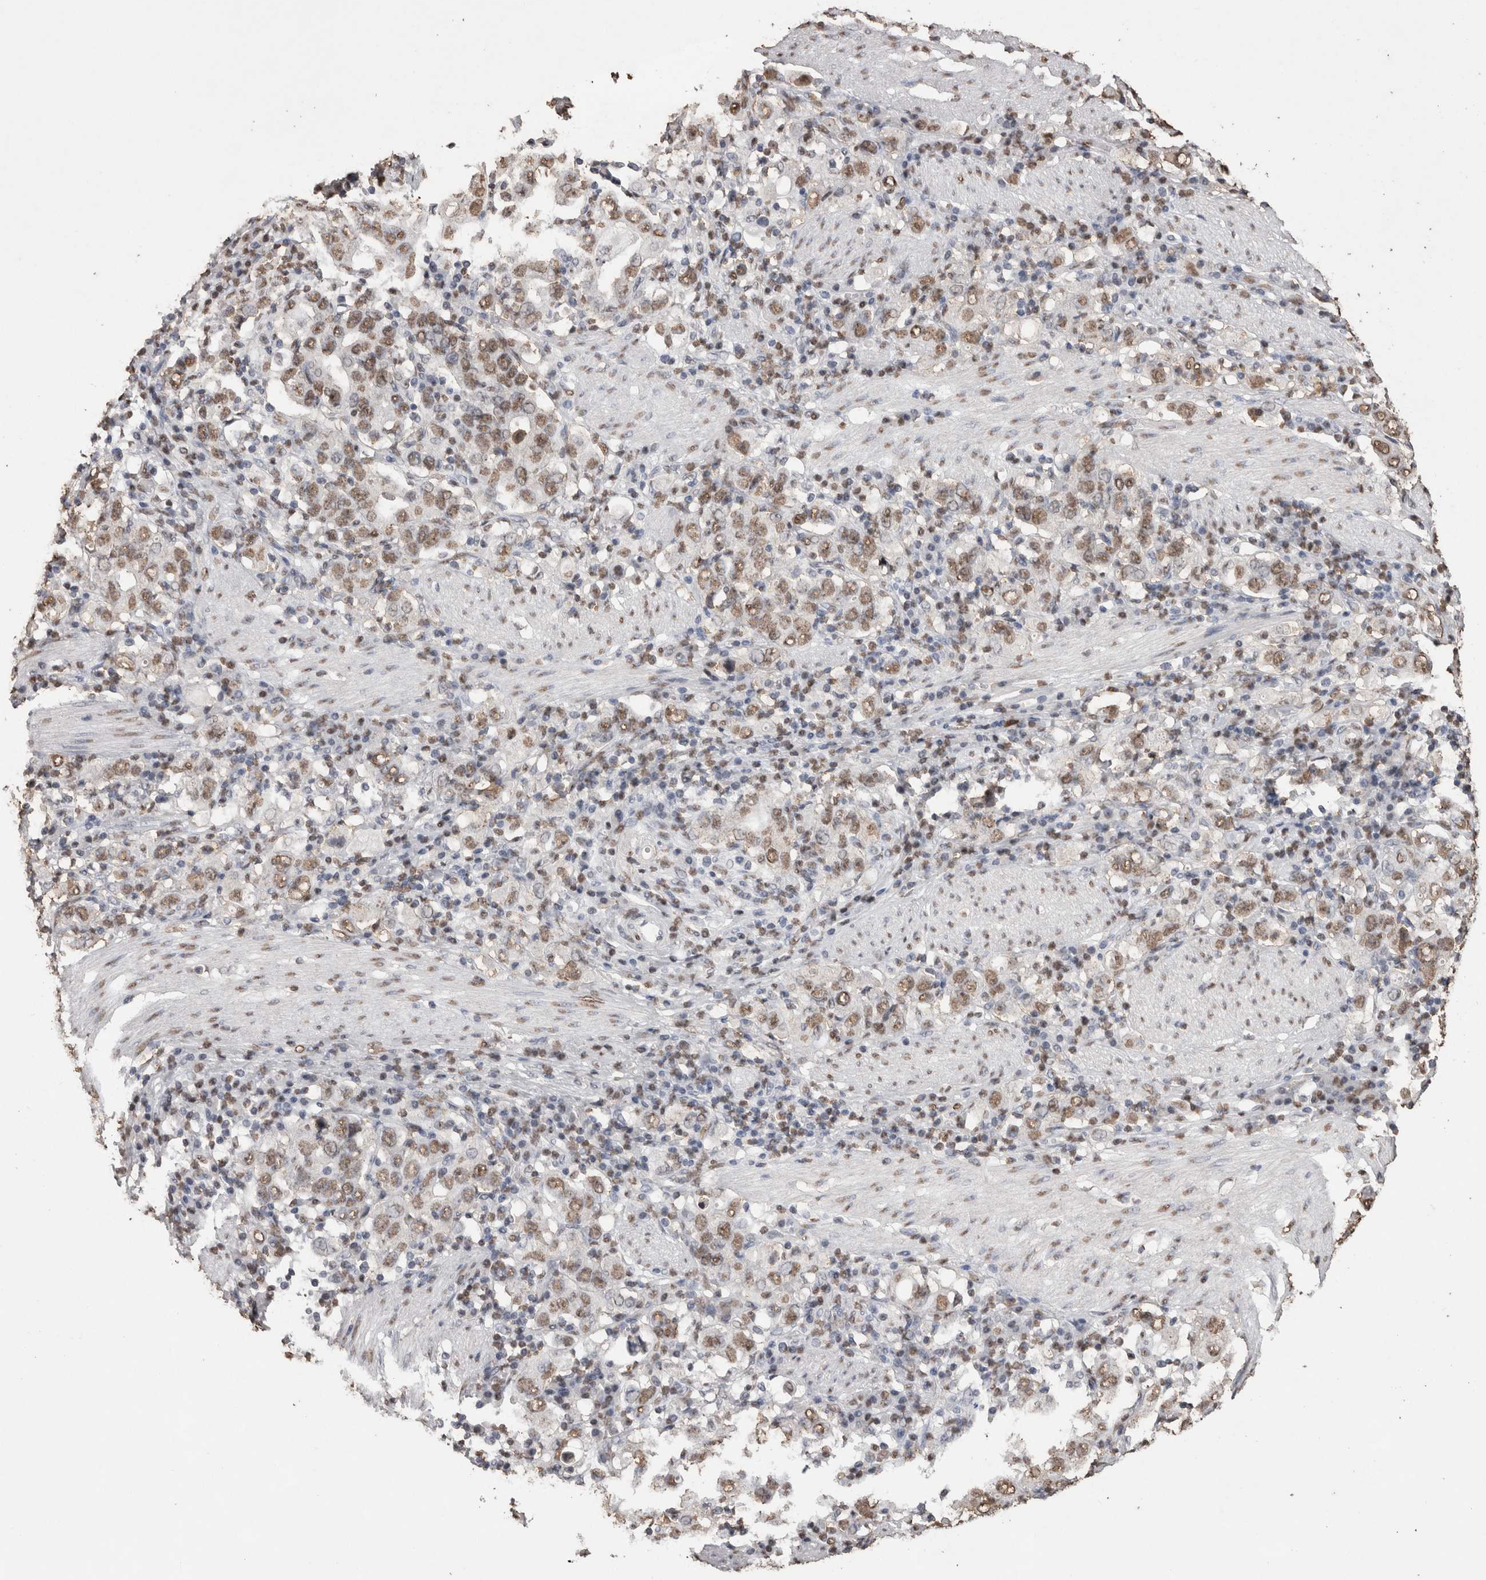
{"staining": {"intensity": "moderate", "quantity": ">75%", "location": "nuclear"}, "tissue": "stomach cancer", "cell_type": "Tumor cells", "image_type": "cancer", "snomed": [{"axis": "morphology", "description": "Adenocarcinoma, NOS"}, {"axis": "topography", "description": "Stomach, upper"}], "caption": "Immunohistochemistry (DAB) staining of human stomach cancer (adenocarcinoma) exhibits moderate nuclear protein positivity in about >75% of tumor cells. The staining was performed using DAB (3,3'-diaminobenzidine), with brown indicating positive protein expression. Nuclei are stained blue with hematoxylin.", "gene": "NTHL1", "patient": {"sex": "male", "age": 62}}